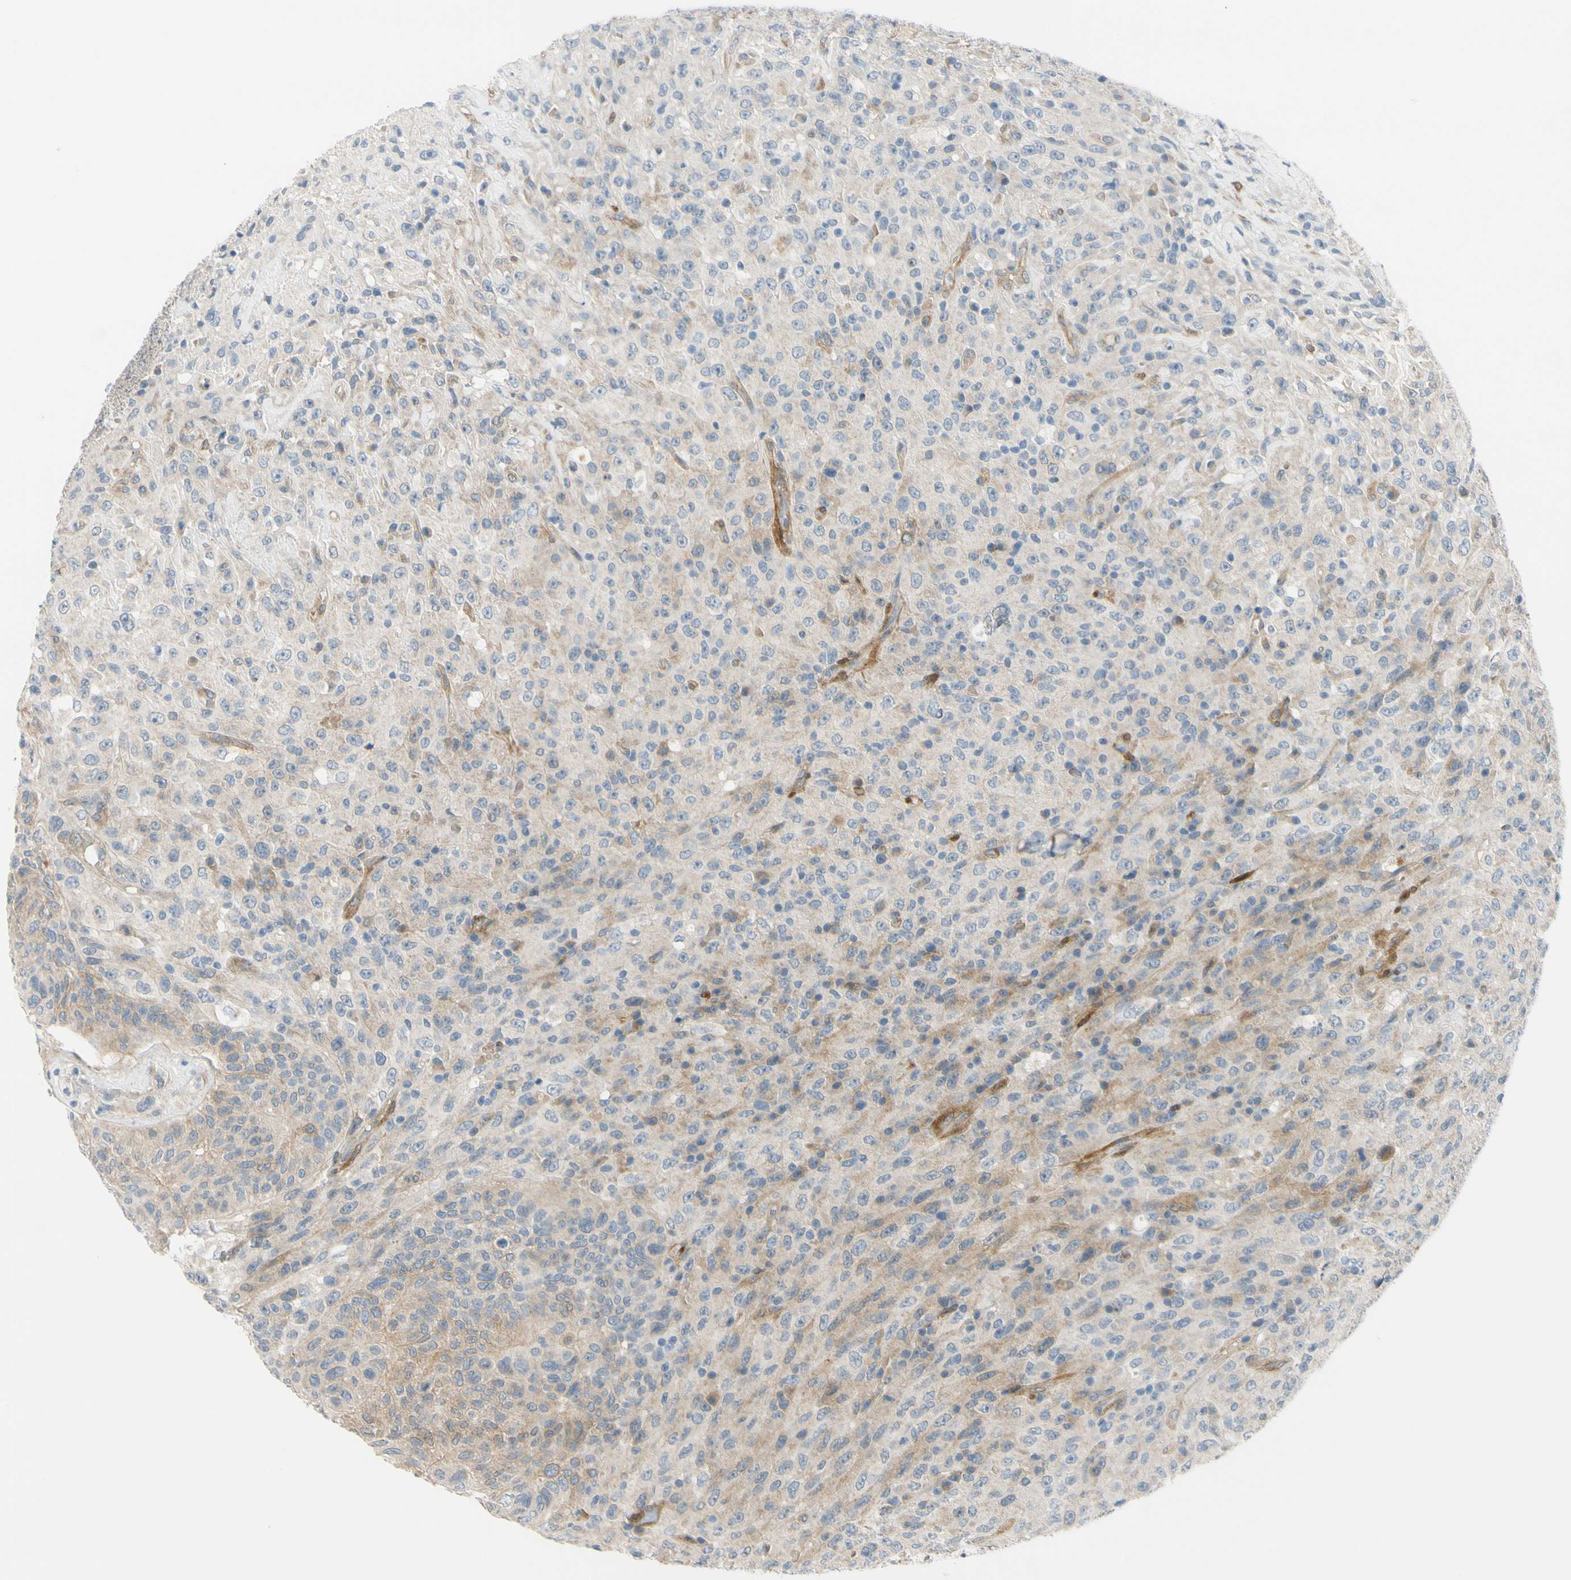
{"staining": {"intensity": "weak", "quantity": "25%-75%", "location": "cytoplasmic/membranous"}, "tissue": "urothelial cancer", "cell_type": "Tumor cells", "image_type": "cancer", "snomed": [{"axis": "morphology", "description": "Urothelial carcinoma, High grade"}, {"axis": "topography", "description": "Urinary bladder"}], "caption": "Weak cytoplasmic/membranous positivity for a protein is present in approximately 25%-75% of tumor cells of high-grade urothelial carcinoma using immunohistochemistry.", "gene": "FHL2", "patient": {"sex": "male", "age": 66}}